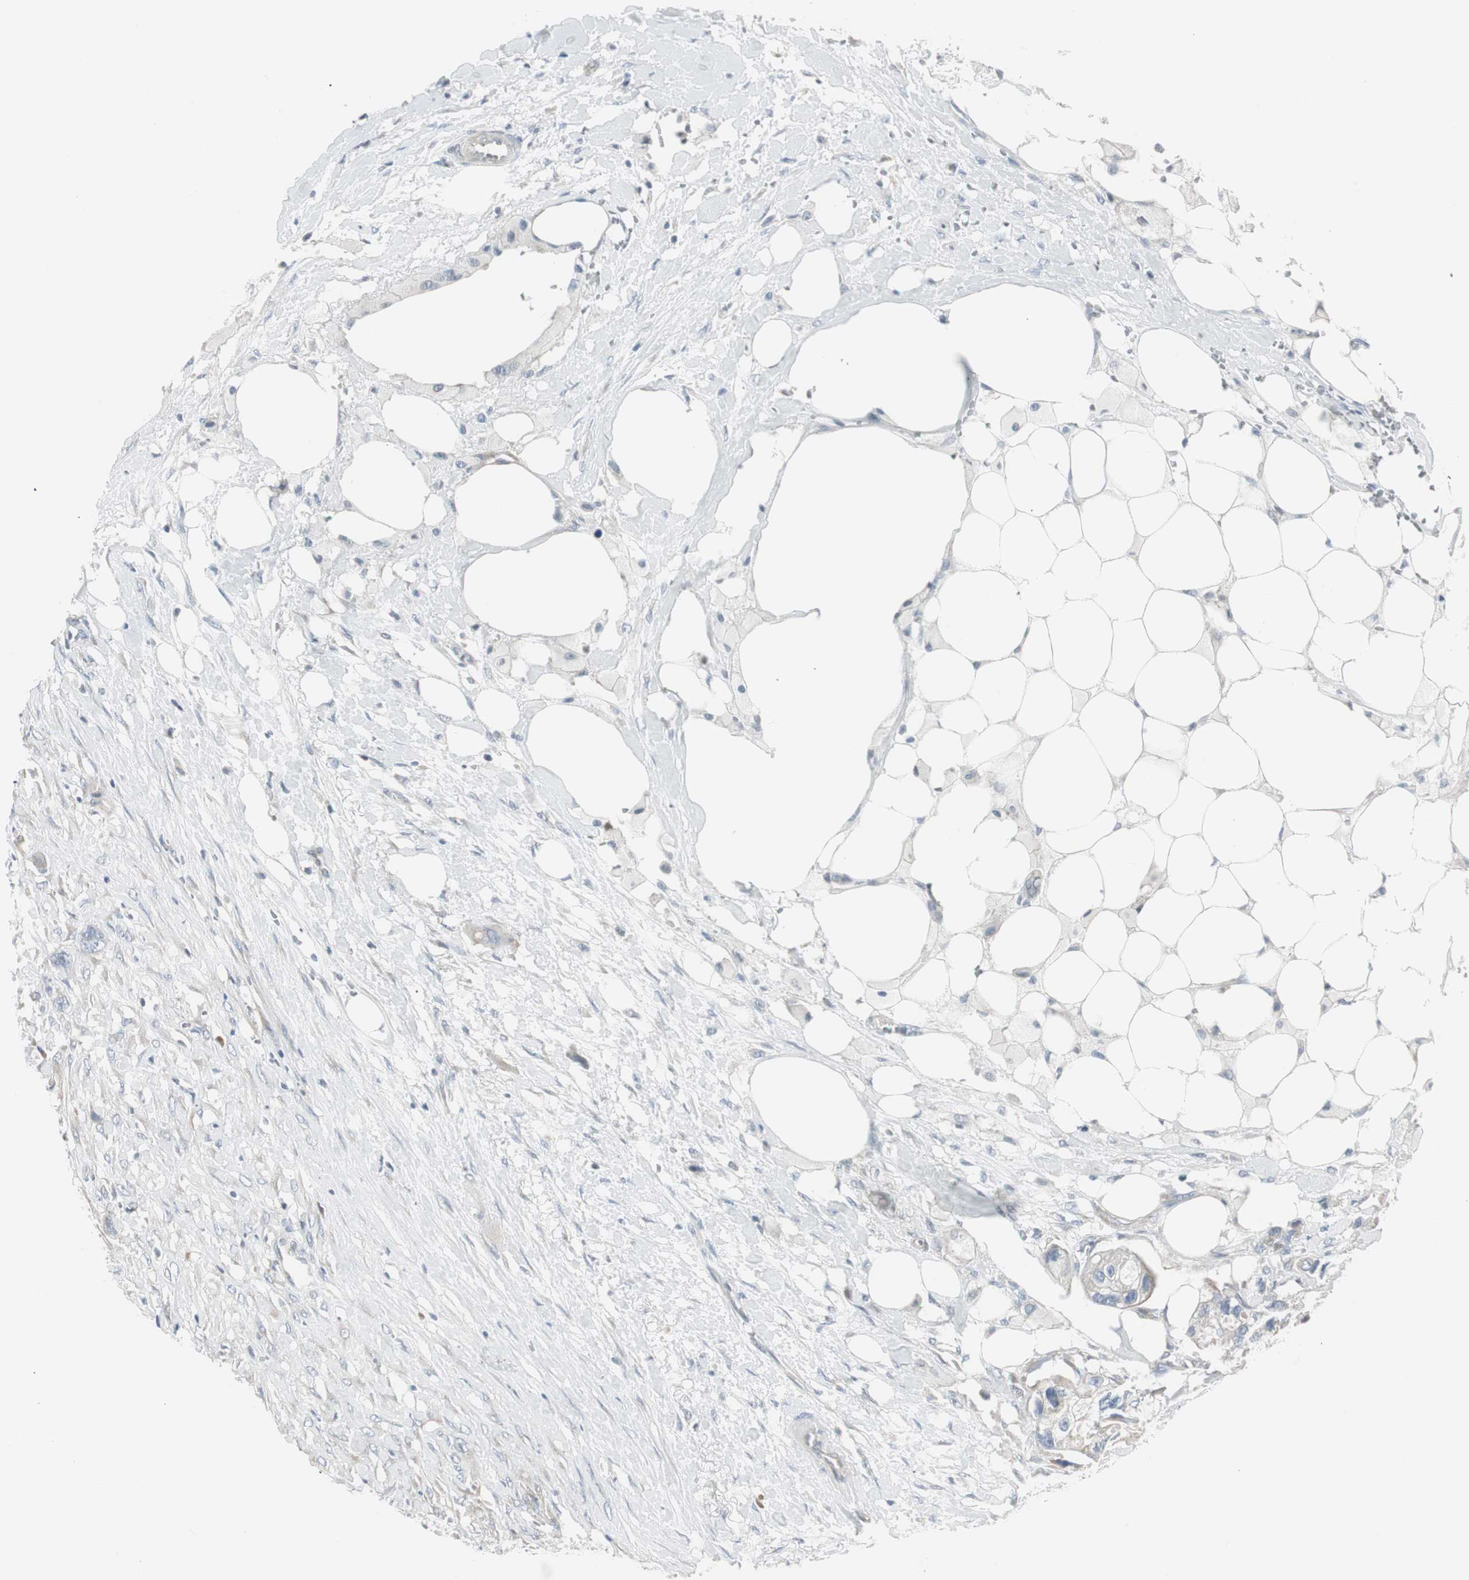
{"staining": {"intensity": "negative", "quantity": "none", "location": "none"}, "tissue": "colorectal cancer", "cell_type": "Tumor cells", "image_type": "cancer", "snomed": [{"axis": "morphology", "description": "Adenocarcinoma, NOS"}, {"axis": "topography", "description": "Colon"}], "caption": "IHC of human colorectal adenocarcinoma shows no positivity in tumor cells.", "gene": "DMPK", "patient": {"sex": "female", "age": 57}}